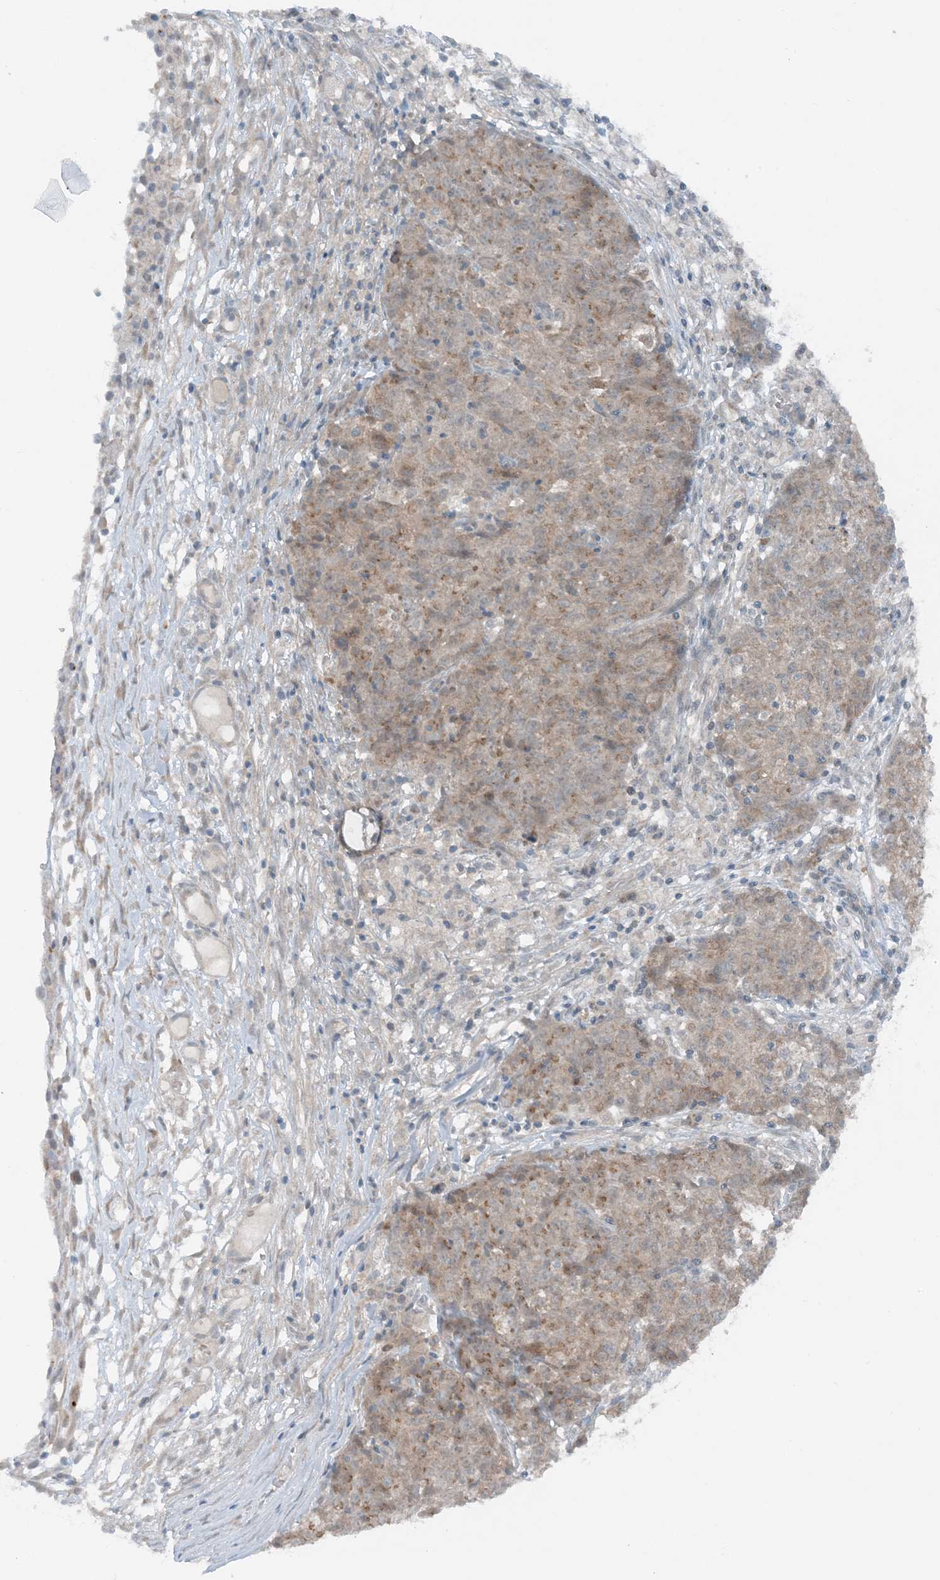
{"staining": {"intensity": "weak", "quantity": ">75%", "location": "cytoplasmic/membranous"}, "tissue": "ovarian cancer", "cell_type": "Tumor cells", "image_type": "cancer", "snomed": [{"axis": "morphology", "description": "Carcinoma, endometroid"}, {"axis": "topography", "description": "Ovary"}], "caption": "IHC histopathology image of human ovarian cancer (endometroid carcinoma) stained for a protein (brown), which shows low levels of weak cytoplasmic/membranous positivity in approximately >75% of tumor cells.", "gene": "MITD1", "patient": {"sex": "female", "age": 42}}